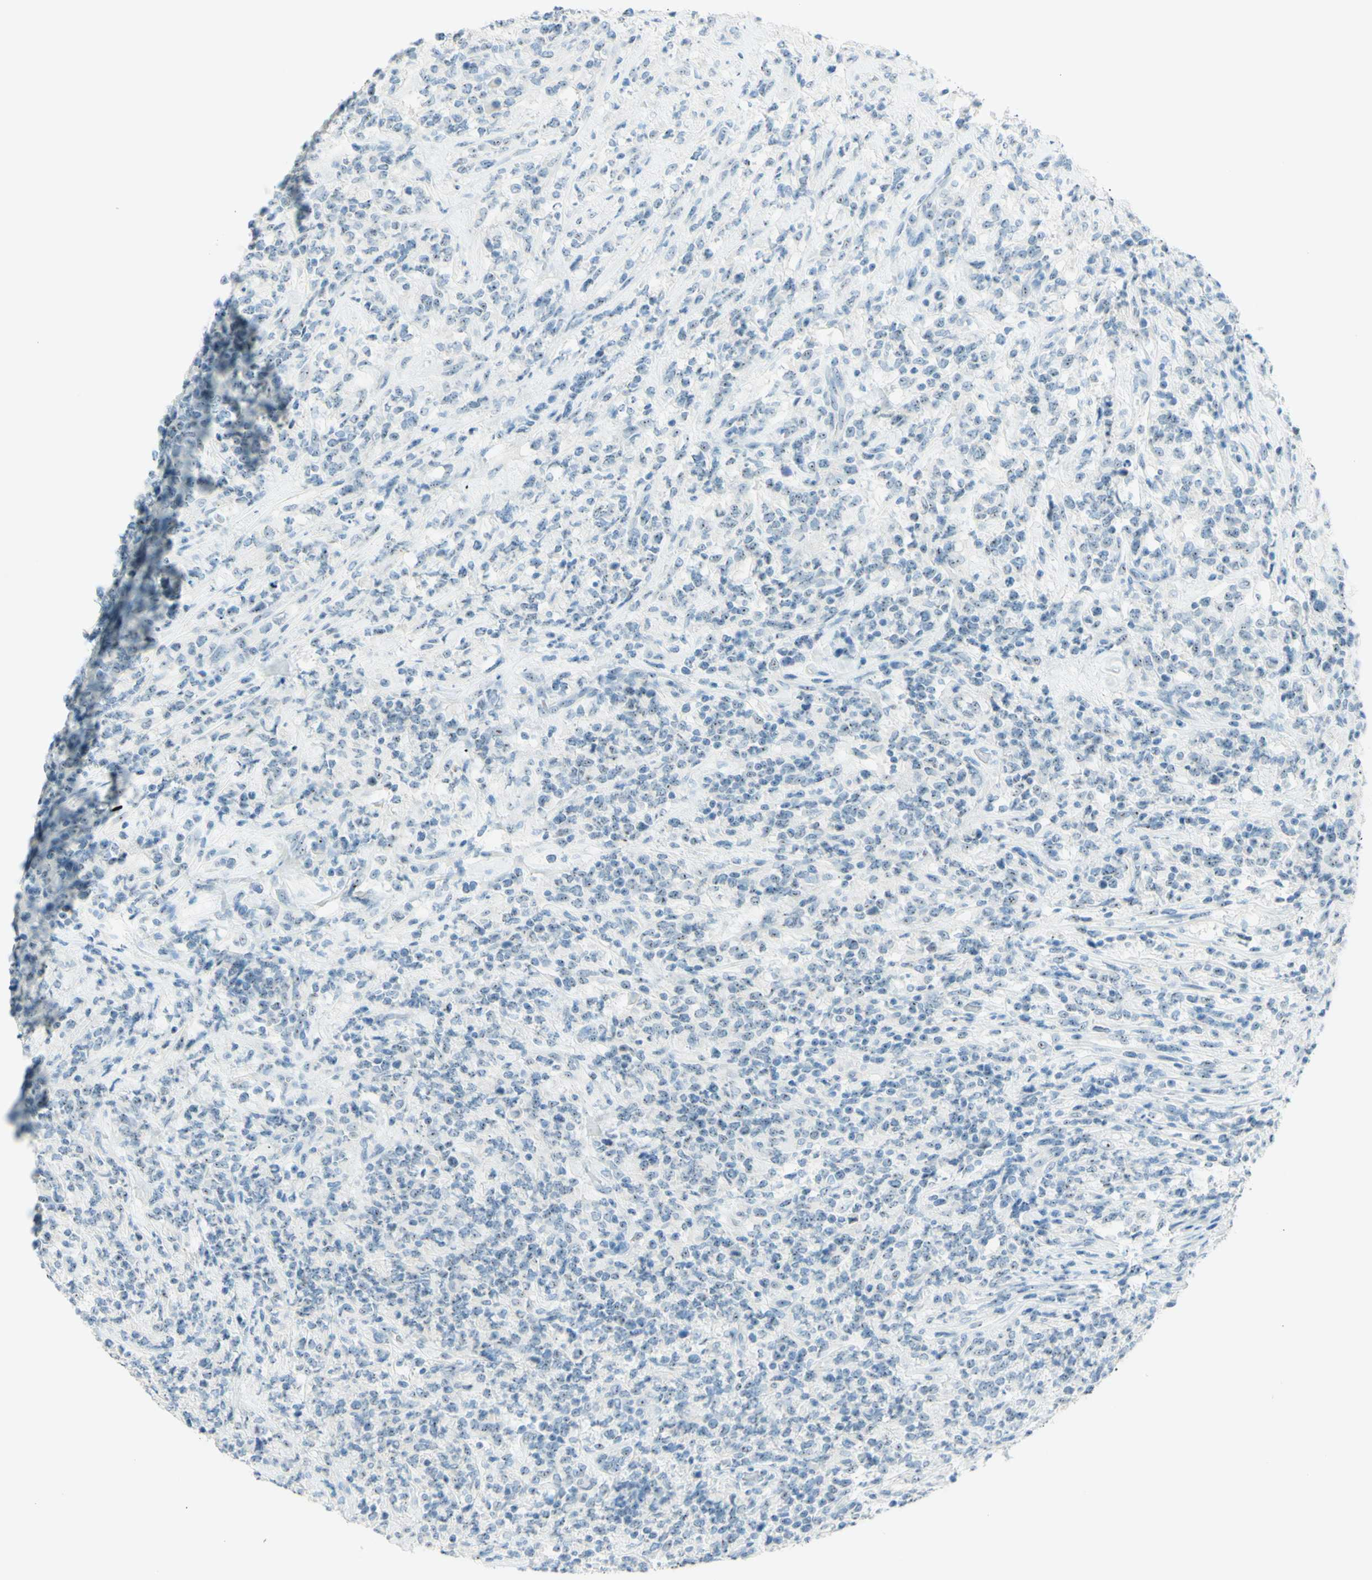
{"staining": {"intensity": "negative", "quantity": "none", "location": "none"}, "tissue": "lymphoma", "cell_type": "Tumor cells", "image_type": "cancer", "snomed": [{"axis": "morphology", "description": "Malignant lymphoma, non-Hodgkin's type, High grade"}, {"axis": "topography", "description": "Soft tissue"}], "caption": "Lymphoma was stained to show a protein in brown. There is no significant expression in tumor cells.", "gene": "FMR1NB", "patient": {"sex": "male", "age": 18}}